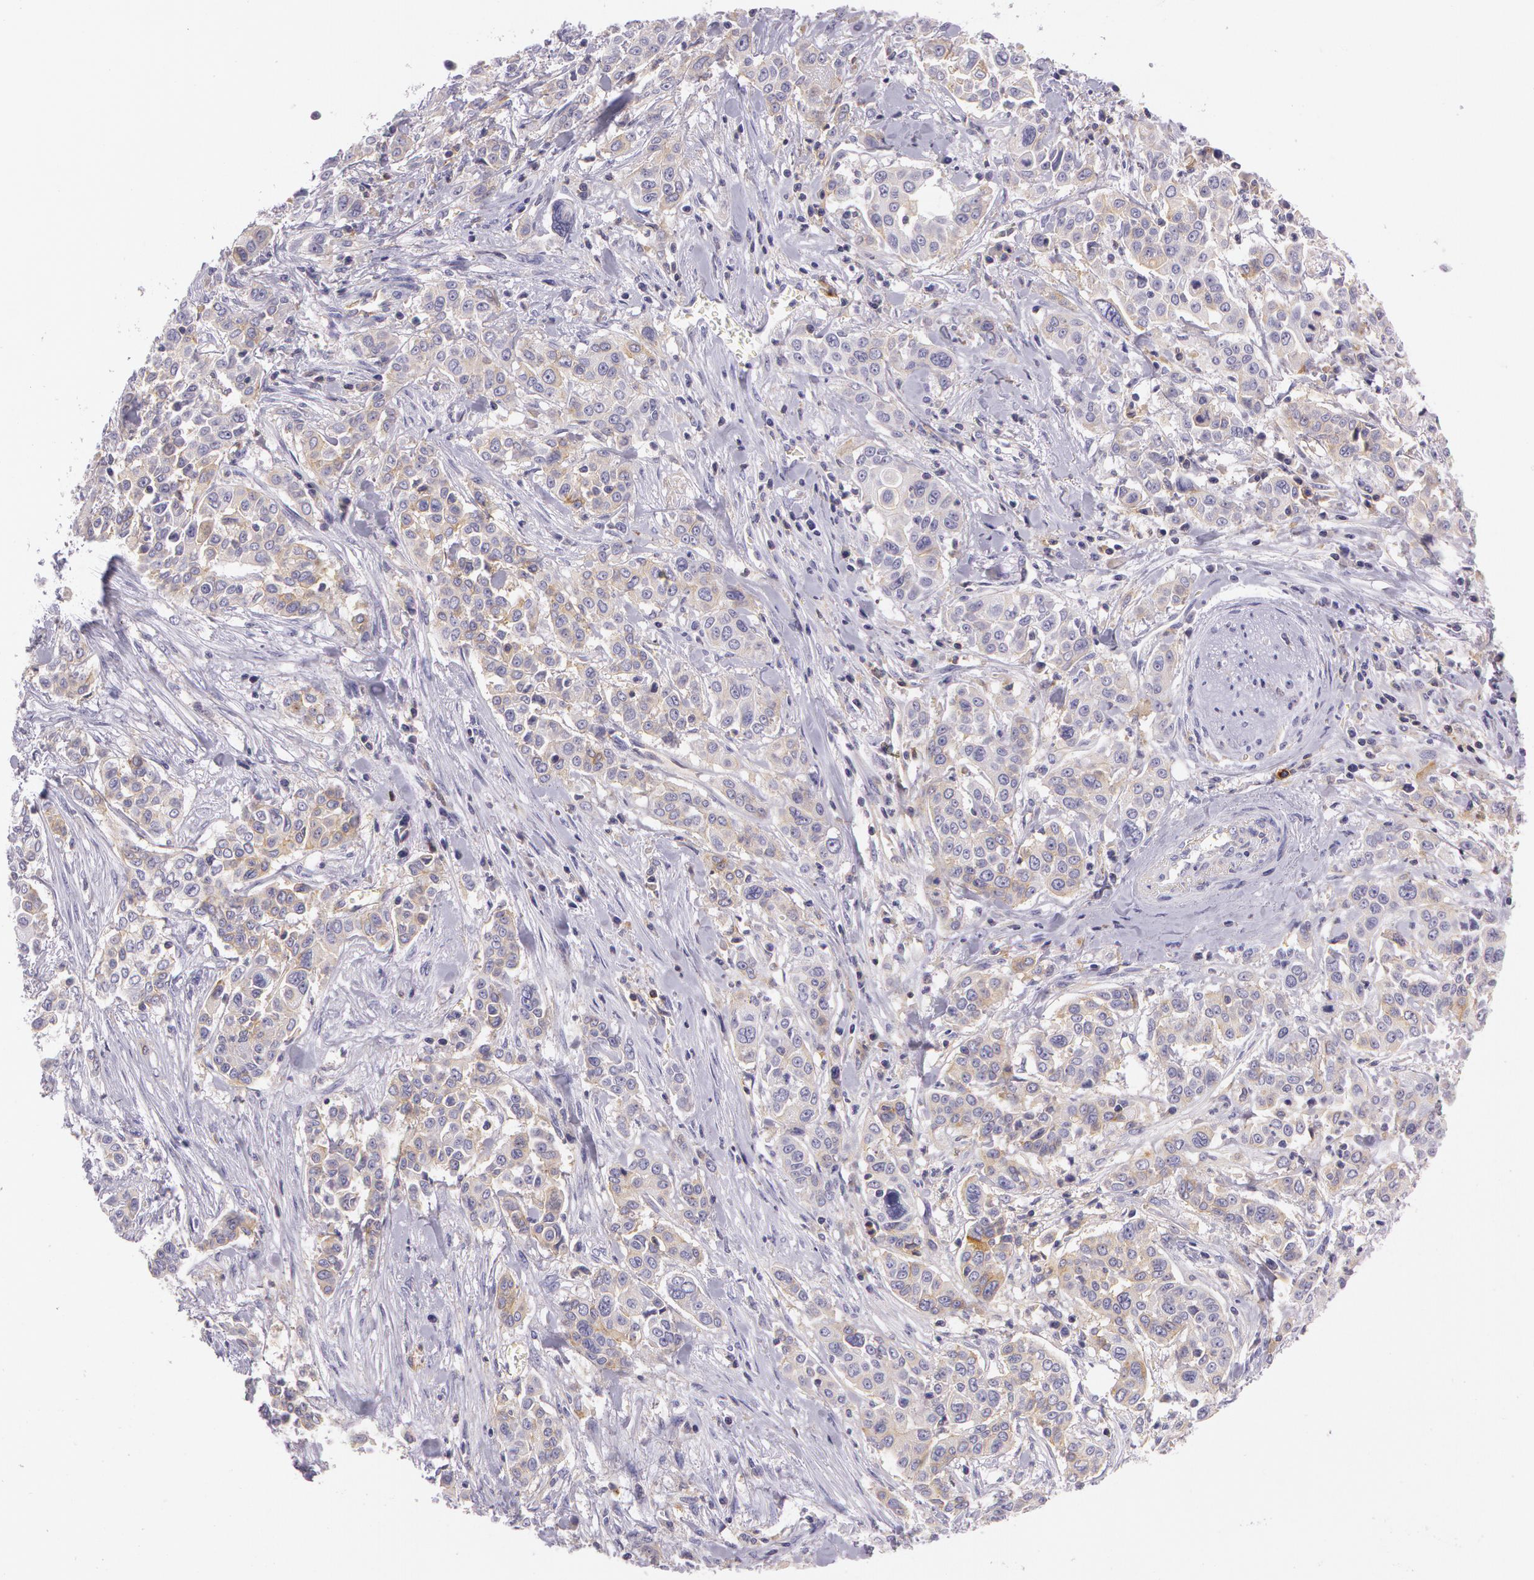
{"staining": {"intensity": "weak", "quantity": ">75%", "location": "cytoplasmic/membranous"}, "tissue": "pancreatic cancer", "cell_type": "Tumor cells", "image_type": "cancer", "snomed": [{"axis": "morphology", "description": "Adenocarcinoma, NOS"}, {"axis": "topography", "description": "Pancreas"}], "caption": "Pancreatic cancer (adenocarcinoma) was stained to show a protein in brown. There is low levels of weak cytoplasmic/membranous positivity in about >75% of tumor cells.", "gene": "LY75", "patient": {"sex": "female", "age": 52}}